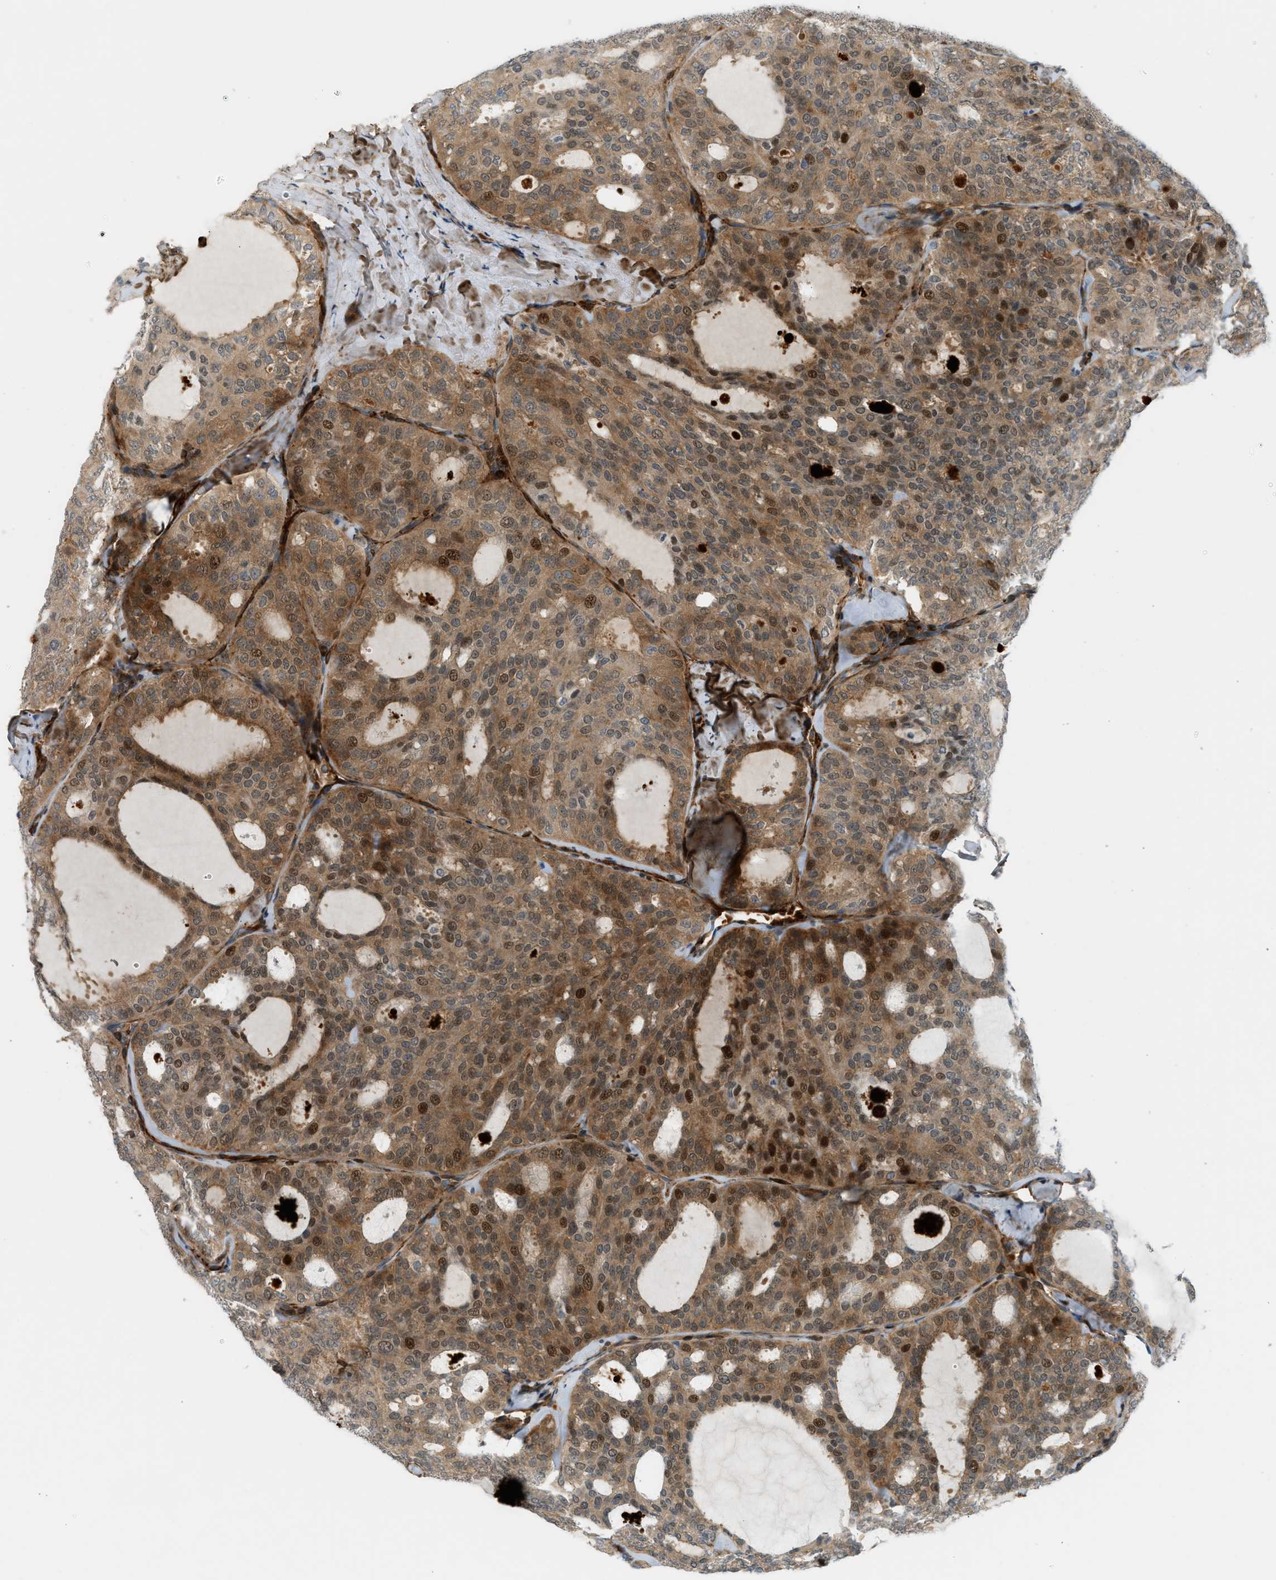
{"staining": {"intensity": "moderate", "quantity": ">75%", "location": "cytoplasmic/membranous,nuclear"}, "tissue": "thyroid cancer", "cell_type": "Tumor cells", "image_type": "cancer", "snomed": [{"axis": "morphology", "description": "Follicular adenoma carcinoma, NOS"}, {"axis": "topography", "description": "Thyroid gland"}], "caption": "An image of thyroid follicular adenoma carcinoma stained for a protein reveals moderate cytoplasmic/membranous and nuclear brown staining in tumor cells.", "gene": "EDNRA", "patient": {"sex": "male", "age": 75}}